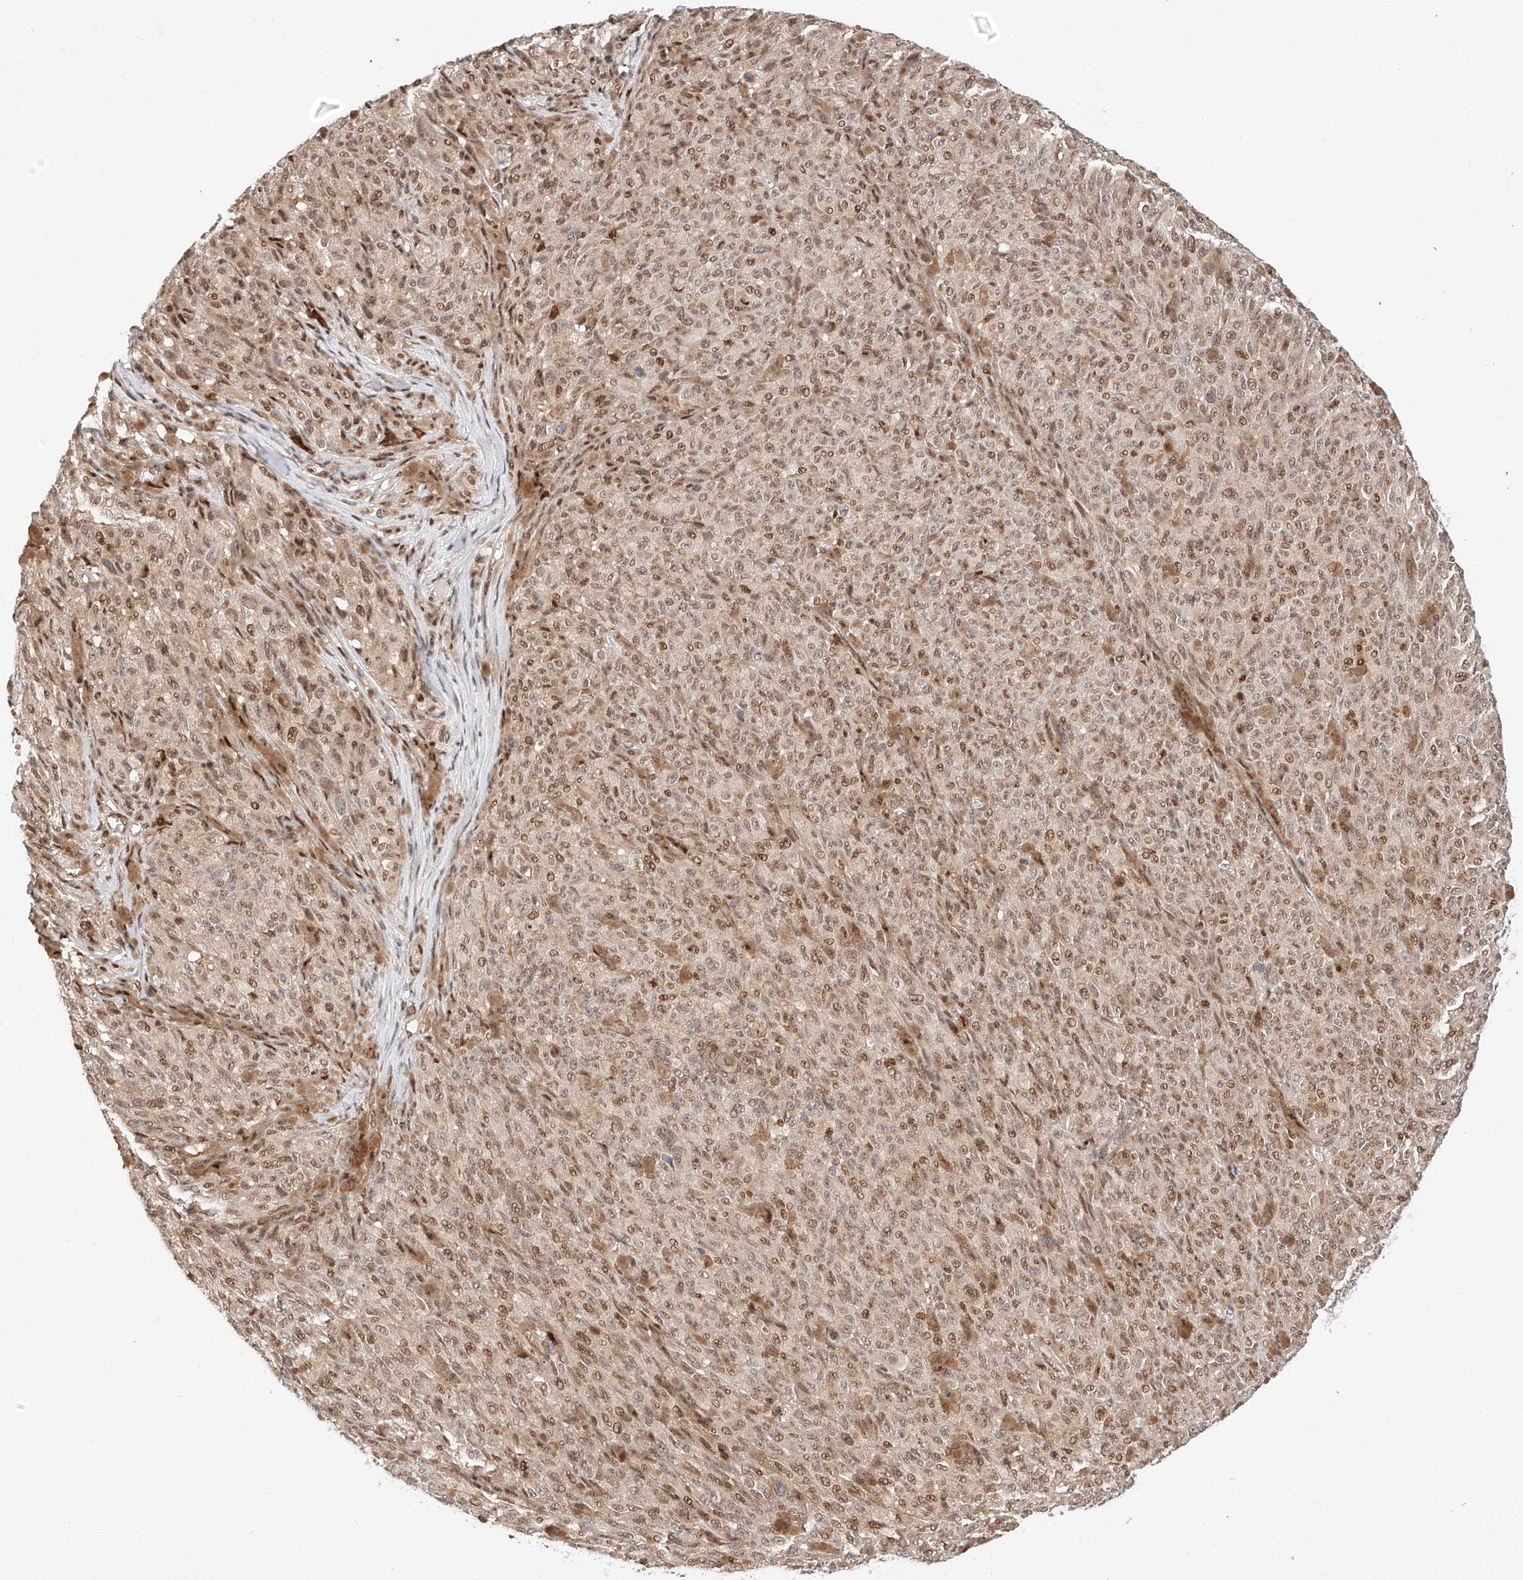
{"staining": {"intensity": "moderate", "quantity": ">75%", "location": "nuclear"}, "tissue": "melanoma", "cell_type": "Tumor cells", "image_type": "cancer", "snomed": [{"axis": "morphology", "description": "Malignant melanoma, NOS"}, {"axis": "topography", "description": "Skin"}], "caption": "Human malignant melanoma stained with a brown dye shows moderate nuclear positive staining in about >75% of tumor cells.", "gene": "HDAC9", "patient": {"sex": "female", "age": 82}}